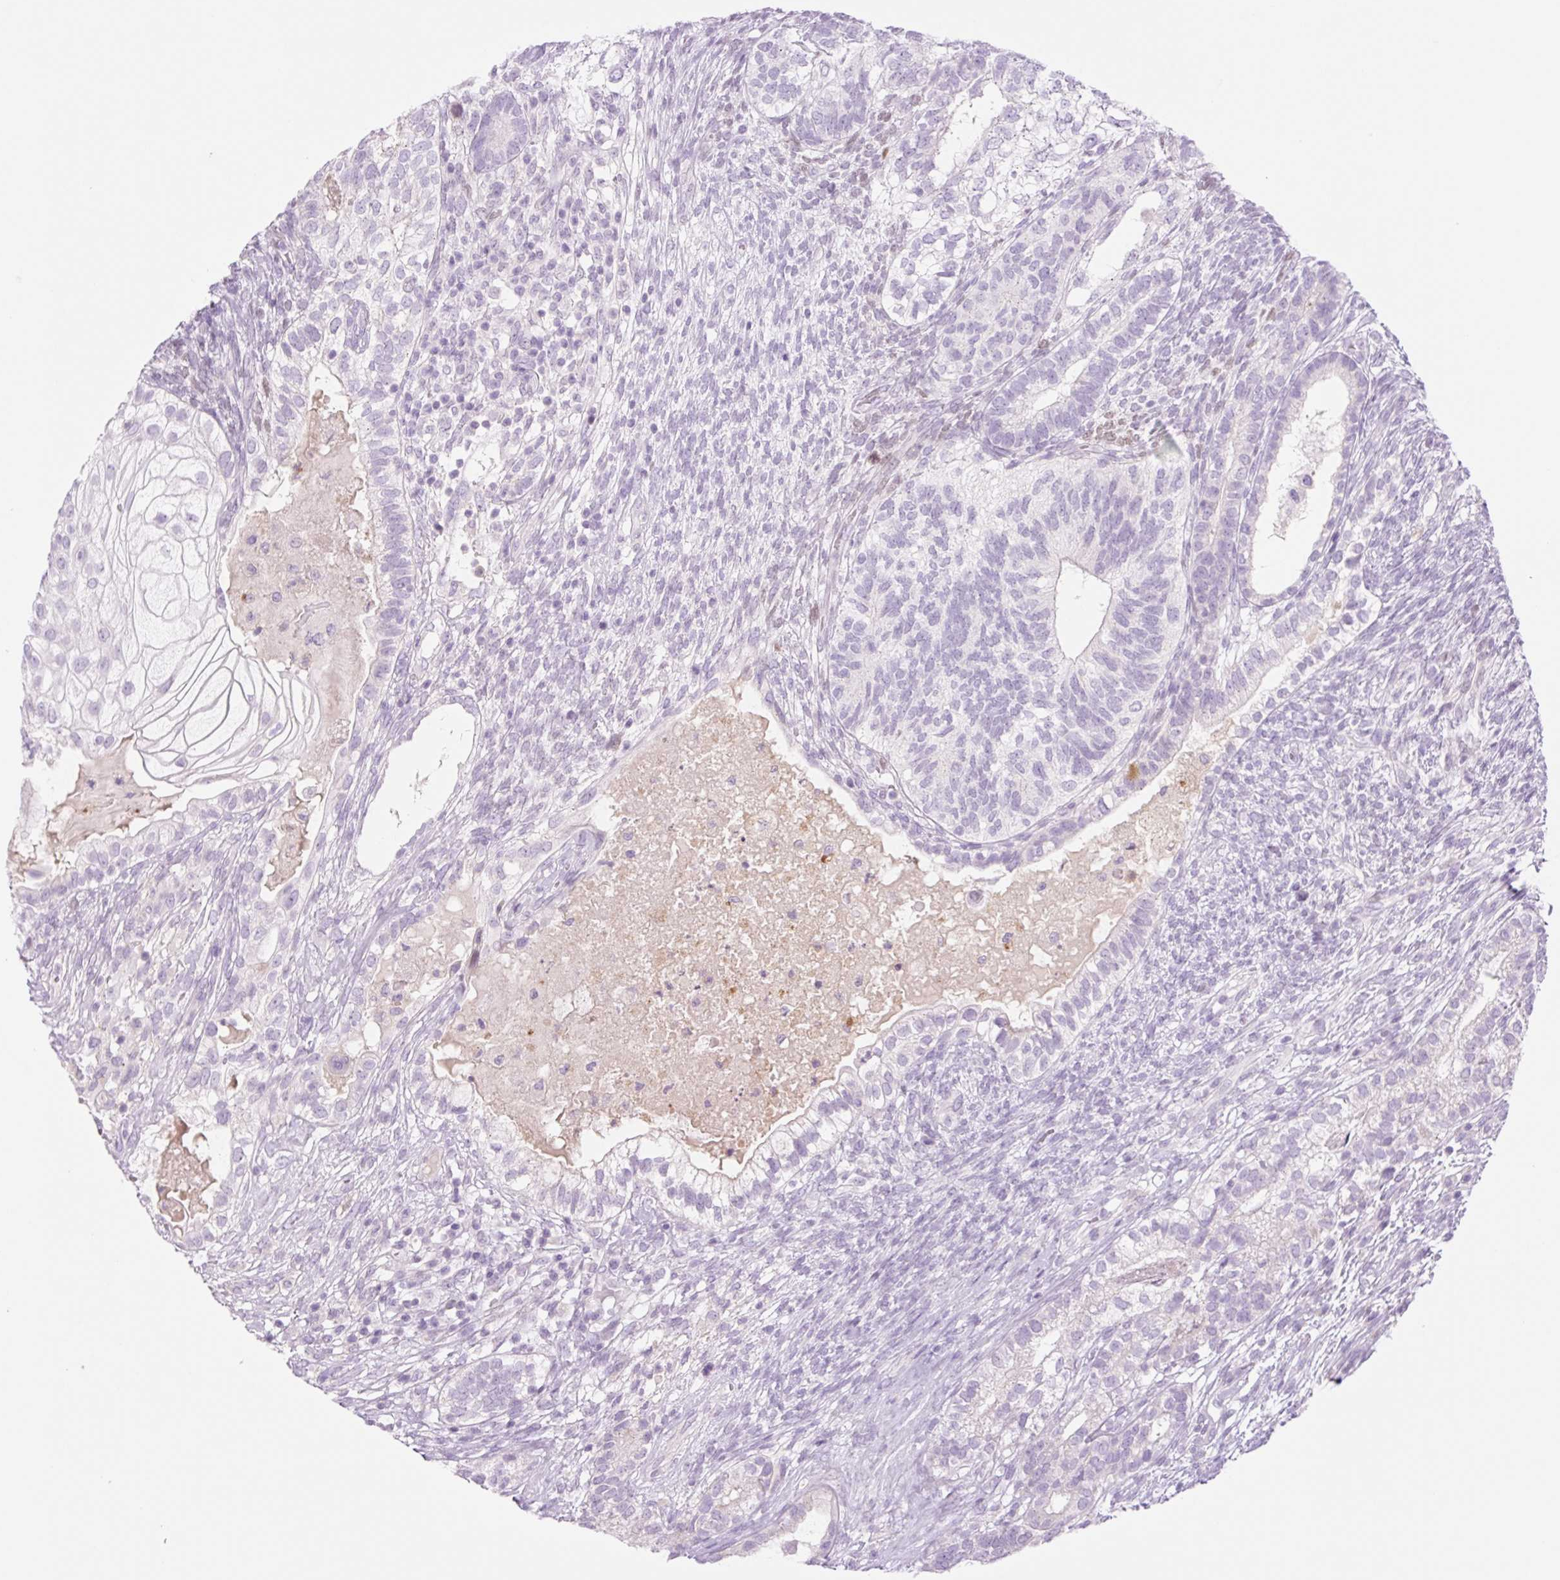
{"staining": {"intensity": "negative", "quantity": "none", "location": "none"}, "tissue": "testis cancer", "cell_type": "Tumor cells", "image_type": "cancer", "snomed": [{"axis": "morphology", "description": "Seminoma, NOS"}, {"axis": "morphology", "description": "Carcinoma, Embryonal, NOS"}, {"axis": "topography", "description": "Testis"}], "caption": "IHC image of human testis seminoma stained for a protein (brown), which reveals no positivity in tumor cells.", "gene": "TBX15", "patient": {"sex": "male", "age": 41}}